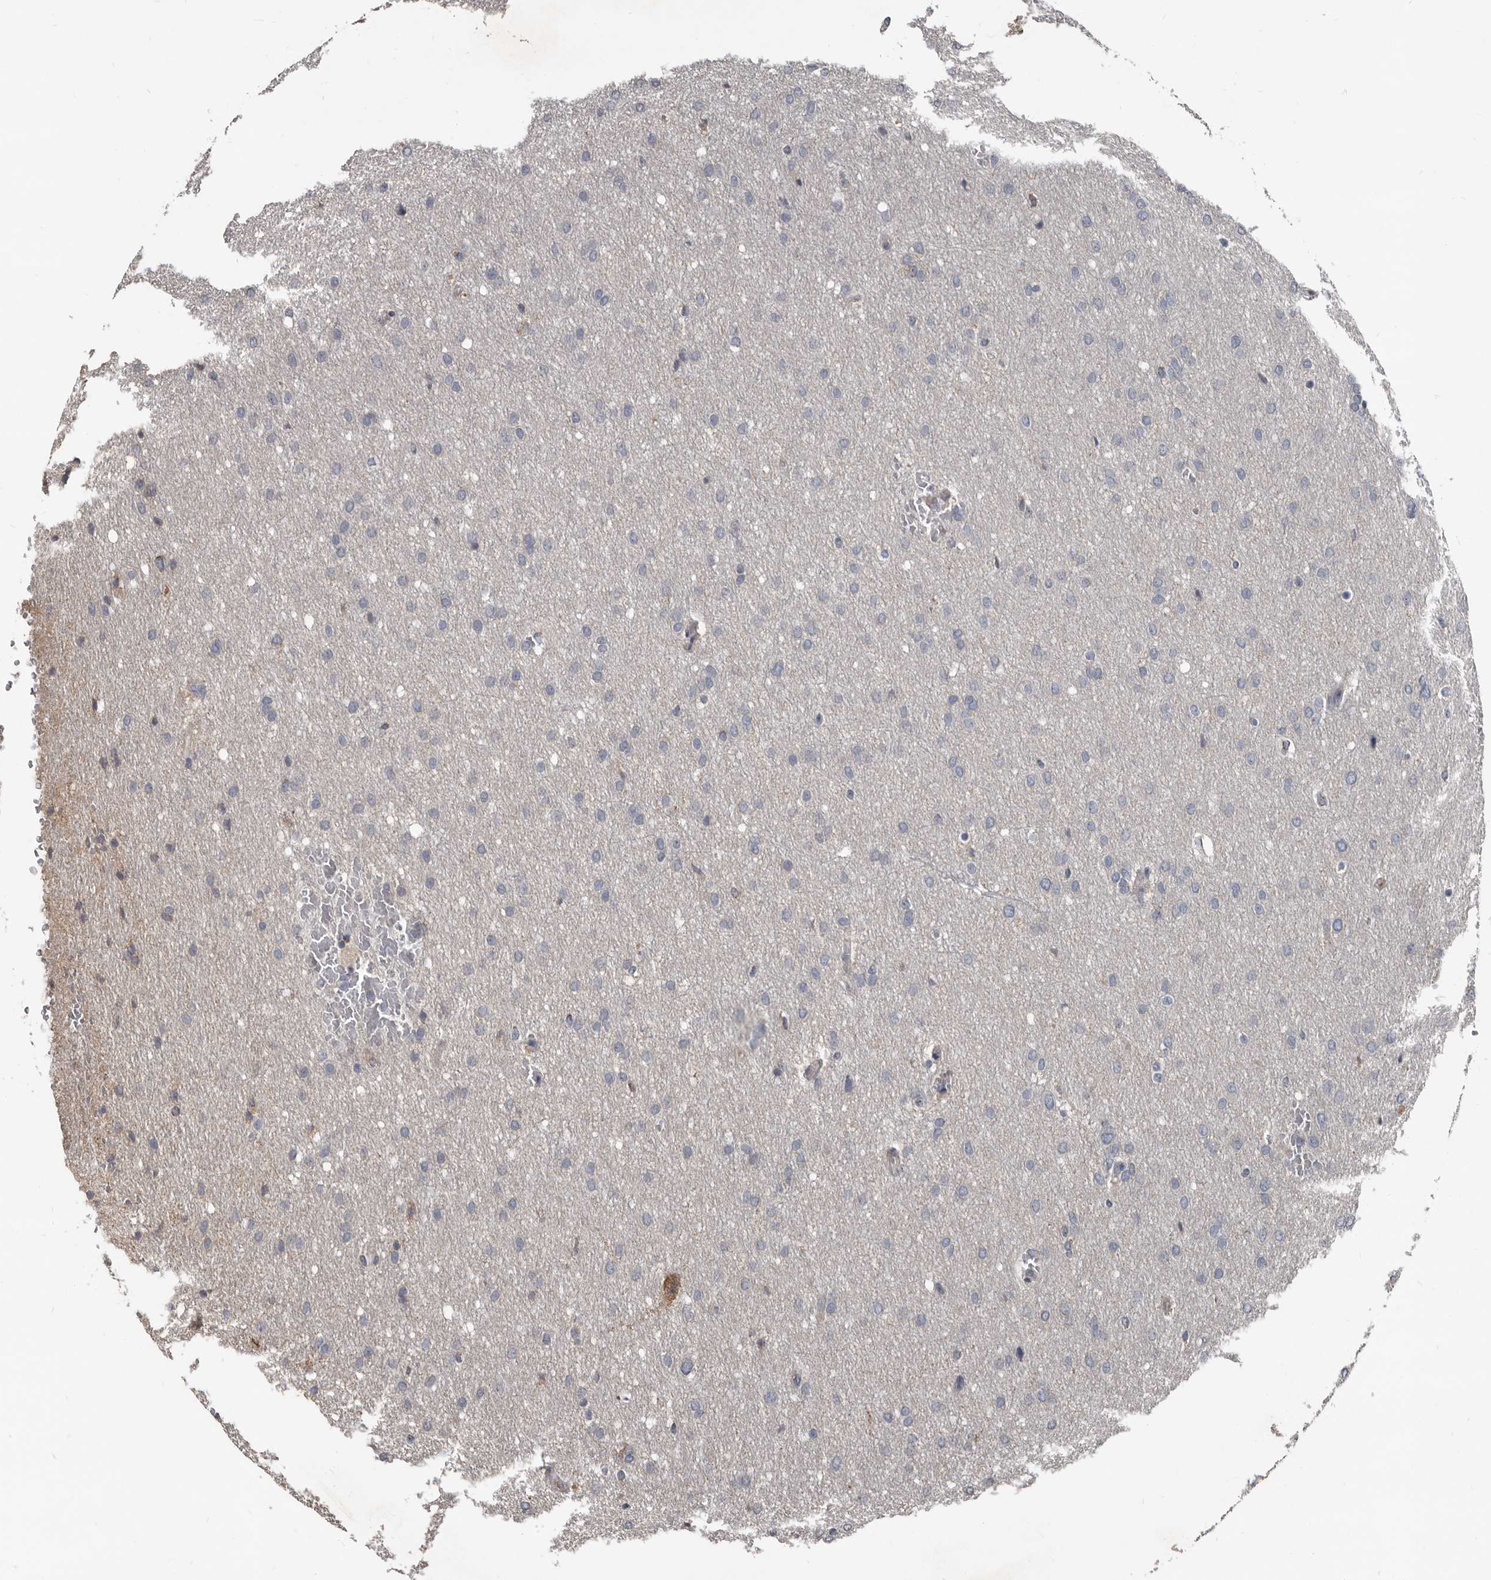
{"staining": {"intensity": "negative", "quantity": "none", "location": "none"}, "tissue": "glioma", "cell_type": "Tumor cells", "image_type": "cancer", "snomed": [{"axis": "morphology", "description": "Glioma, malignant, Low grade"}, {"axis": "topography", "description": "Brain"}], "caption": "Low-grade glioma (malignant) was stained to show a protein in brown. There is no significant positivity in tumor cells. (DAB (3,3'-diaminobenzidine) immunohistochemistry, high magnification).", "gene": "GREB1", "patient": {"sex": "female", "age": 37}}